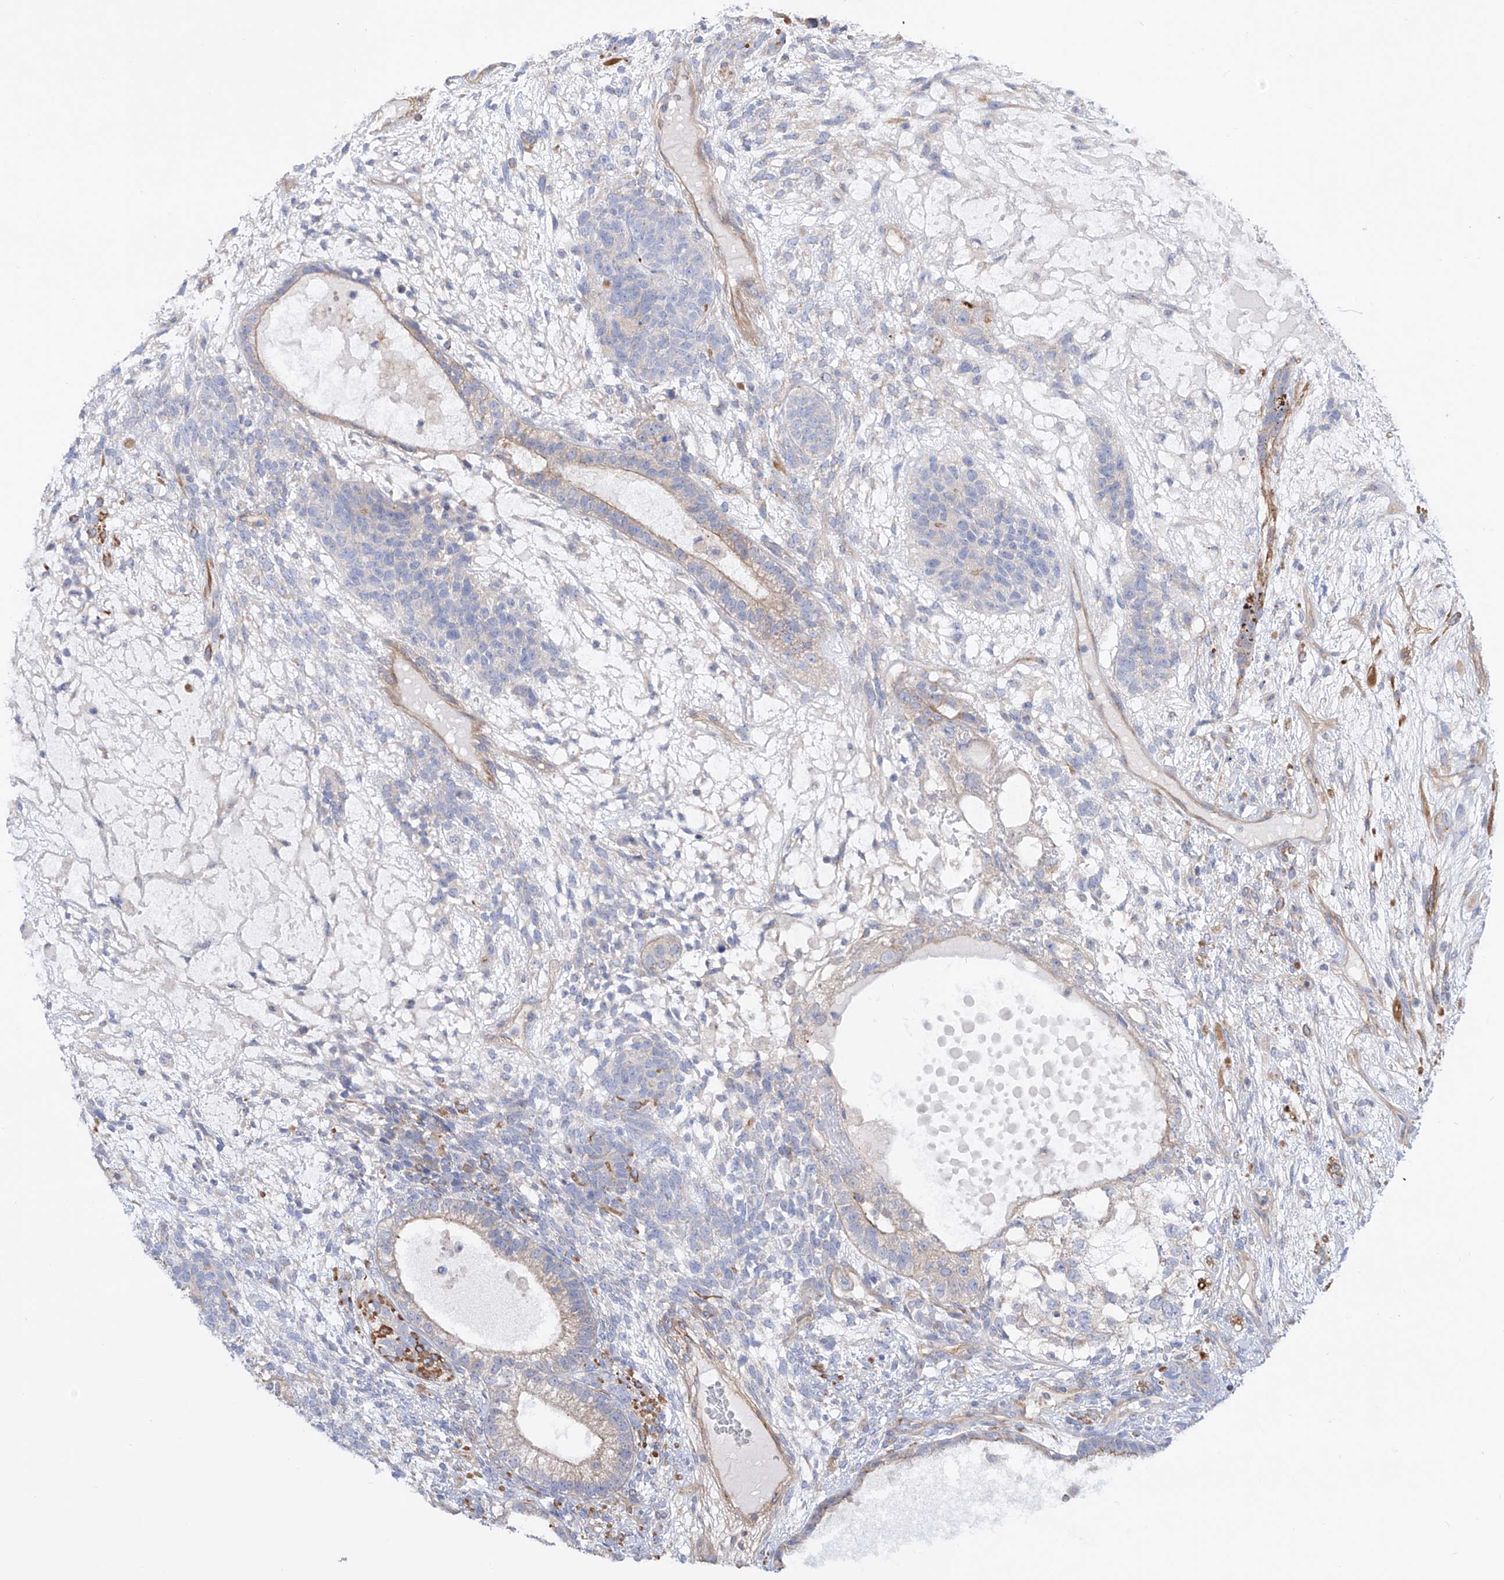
{"staining": {"intensity": "negative", "quantity": "none", "location": "none"}, "tissue": "testis cancer", "cell_type": "Tumor cells", "image_type": "cancer", "snomed": [{"axis": "morphology", "description": "Seminoma, NOS"}, {"axis": "morphology", "description": "Carcinoma, Embryonal, NOS"}, {"axis": "topography", "description": "Testis"}], "caption": "This histopathology image is of testis seminoma stained with immunohistochemistry (IHC) to label a protein in brown with the nuclei are counter-stained blue. There is no staining in tumor cells. (DAB (3,3'-diaminobenzidine) immunohistochemistry (IHC), high magnification).", "gene": "LCA5", "patient": {"sex": "male", "age": 28}}